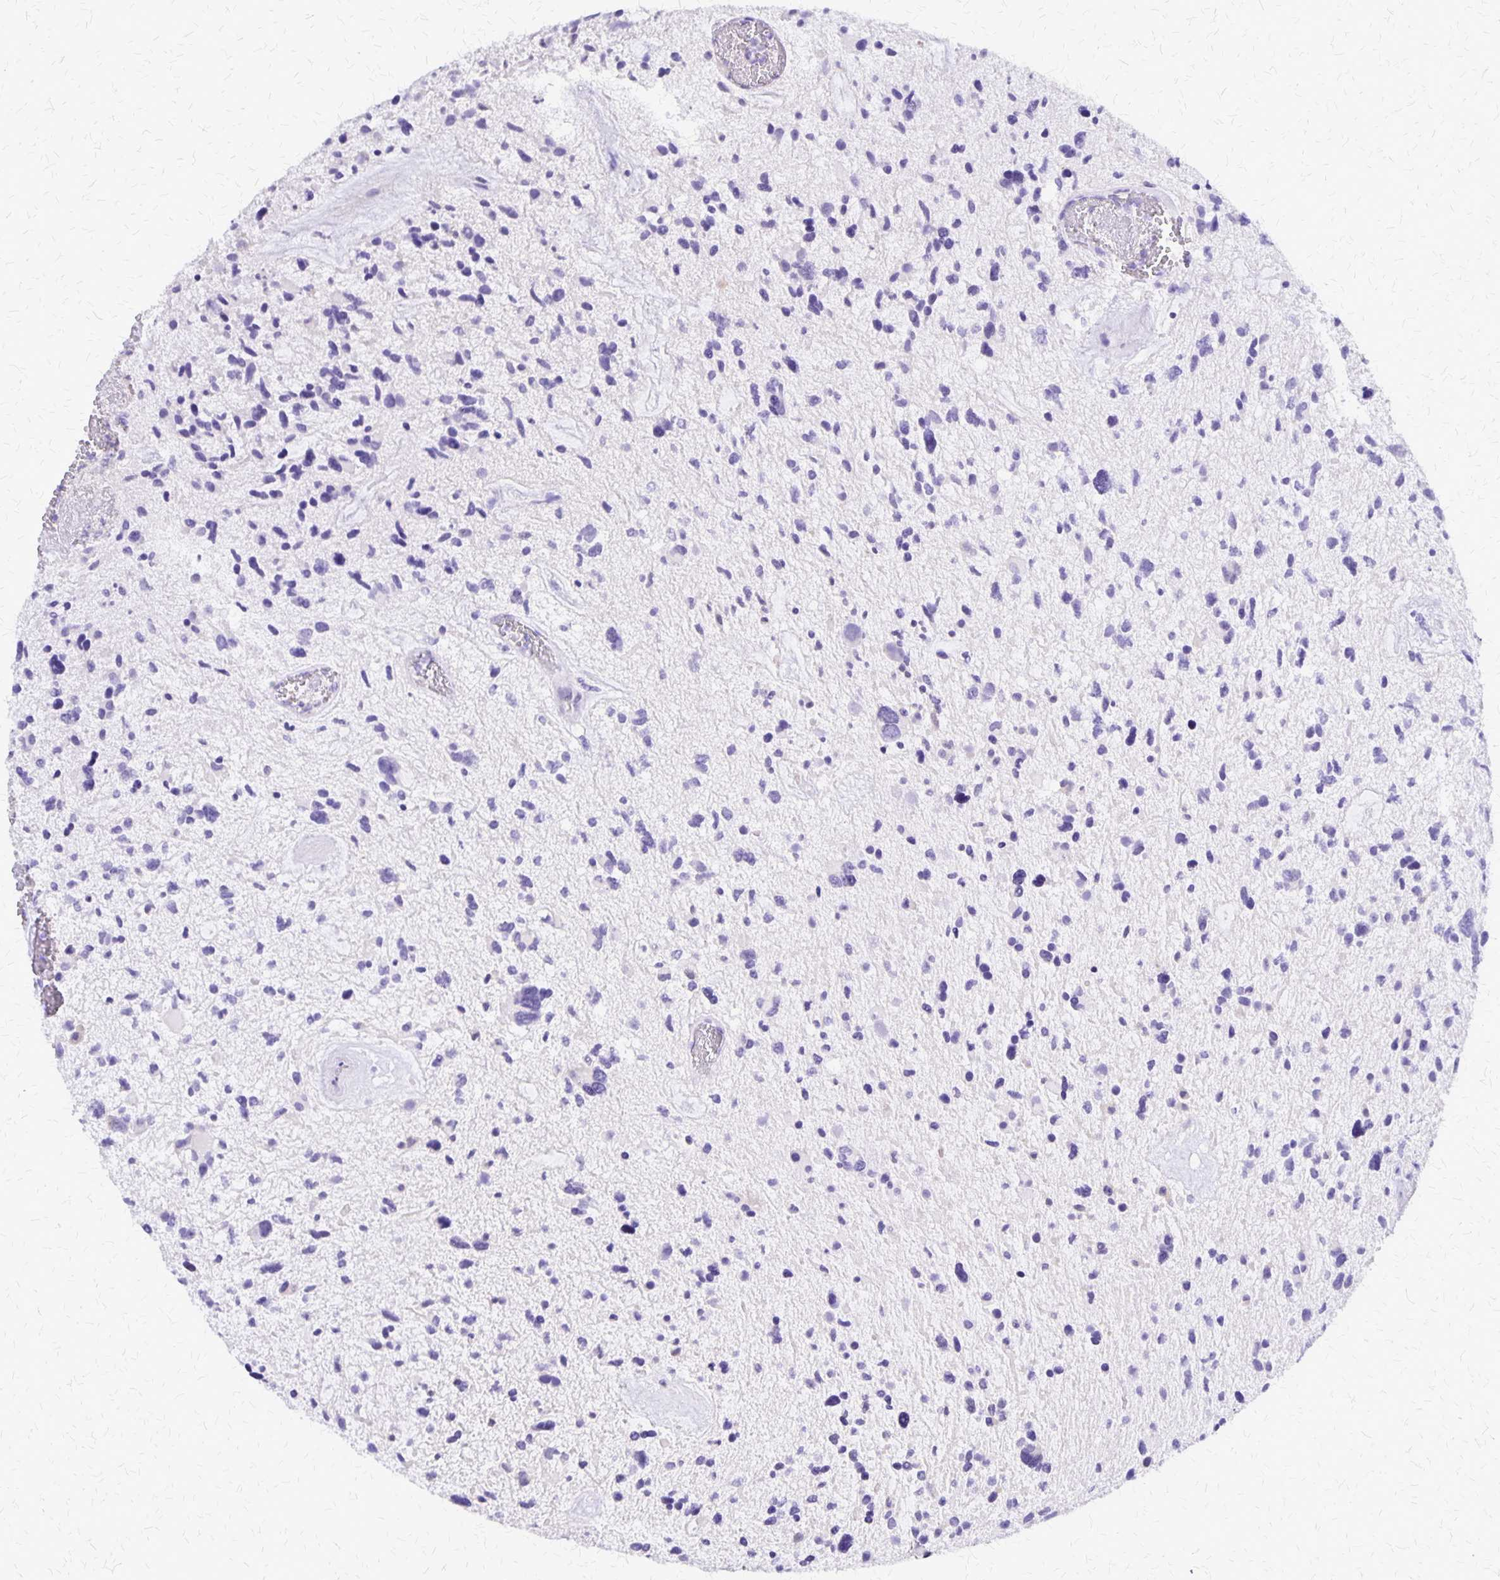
{"staining": {"intensity": "negative", "quantity": "none", "location": "none"}, "tissue": "glioma", "cell_type": "Tumor cells", "image_type": "cancer", "snomed": [{"axis": "morphology", "description": "Glioma, malignant, High grade"}, {"axis": "topography", "description": "Brain"}], "caption": "A histopathology image of glioma stained for a protein reveals no brown staining in tumor cells.", "gene": "SI", "patient": {"sex": "female", "age": 11}}